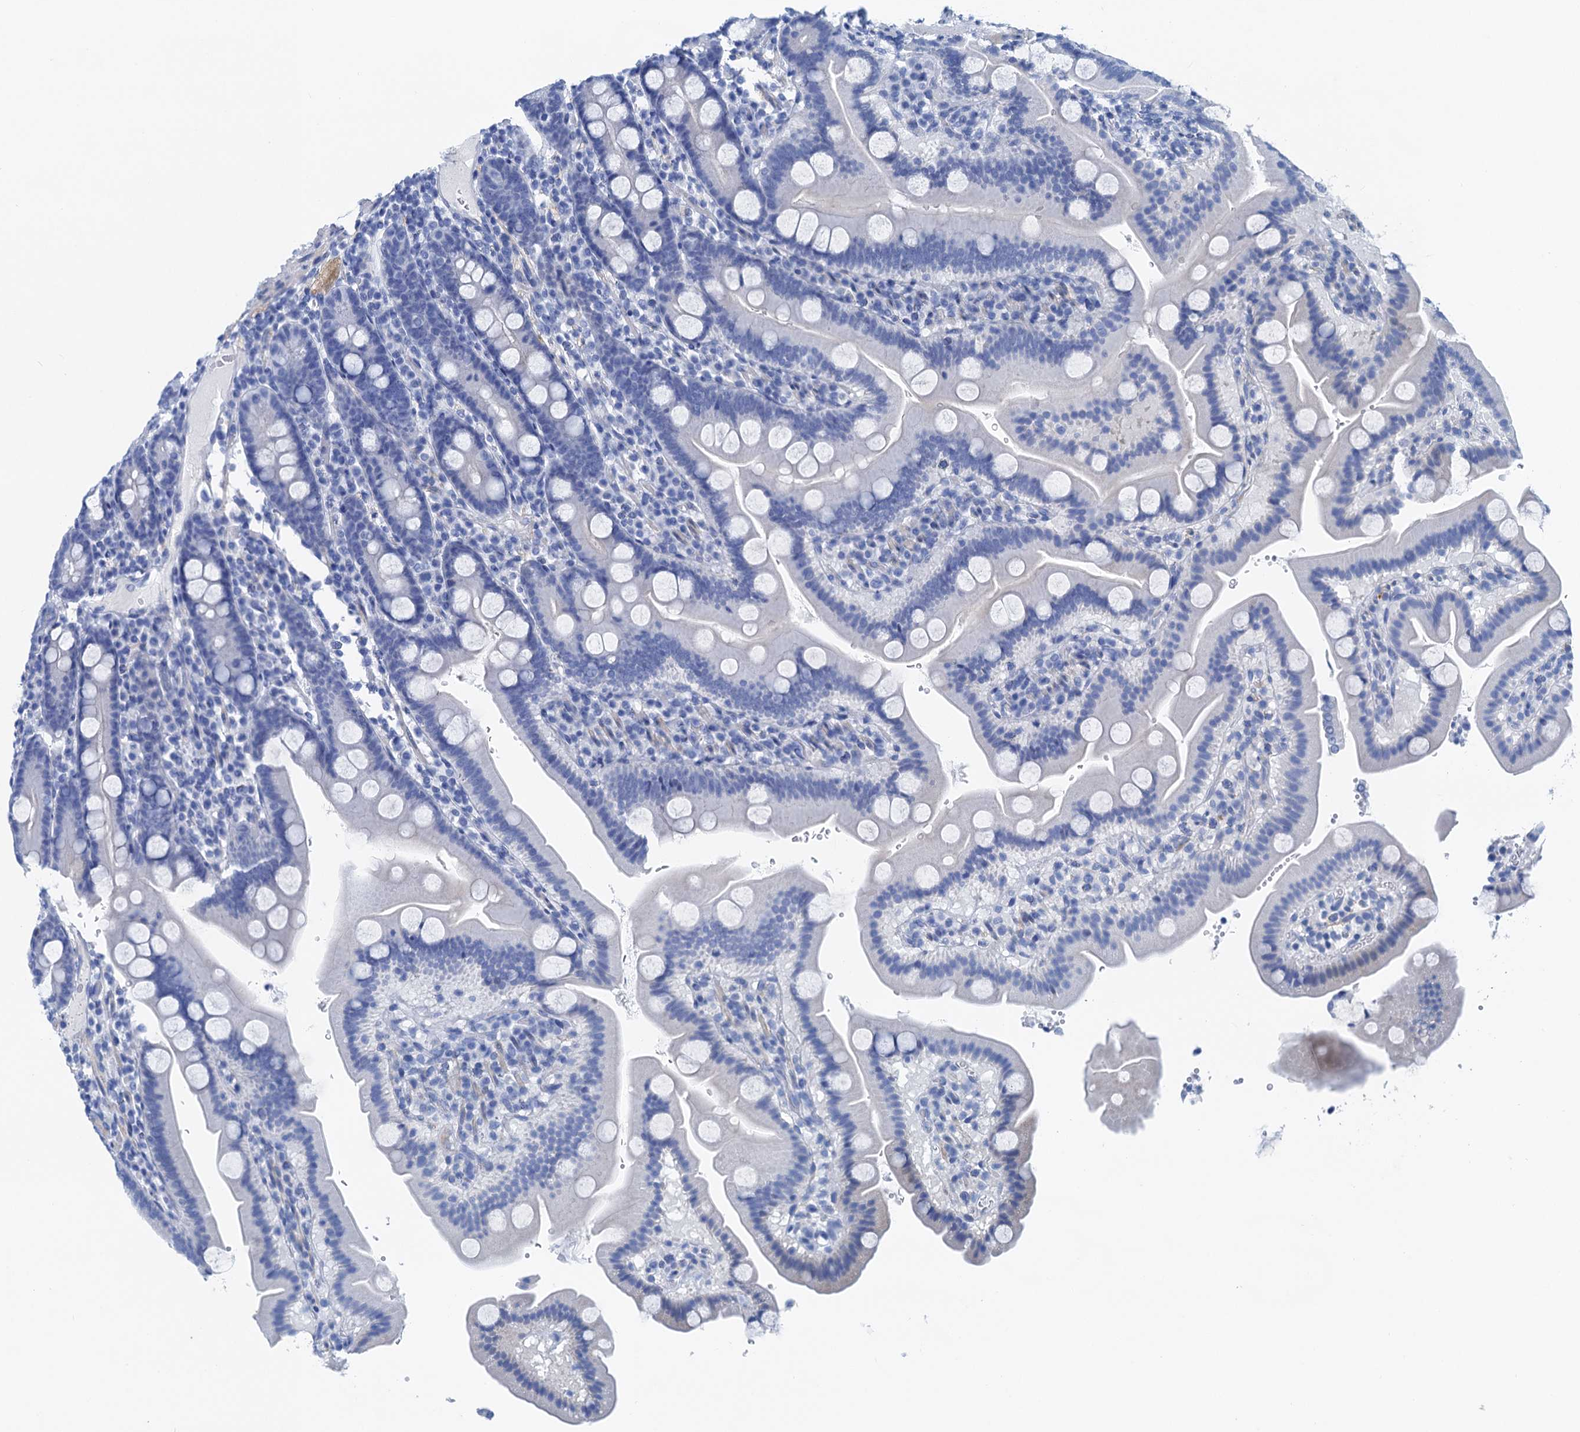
{"staining": {"intensity": "negative", "quantity": "none", "location": "none"}, "tissue": "duodenum", "cell_type": "Glandular cells", "image_type": "normal", "snomed": [{"axis": "morphology", "description": "Normal tissue, NOS"}, {"axis": "topography", "description": "Duodenum"}], "caption": "Glandular cells are negative for brown protein staining in unremarkable duodenum.", "gene": "NLRP10", "patient": {"sex": "male", "age": 55}}